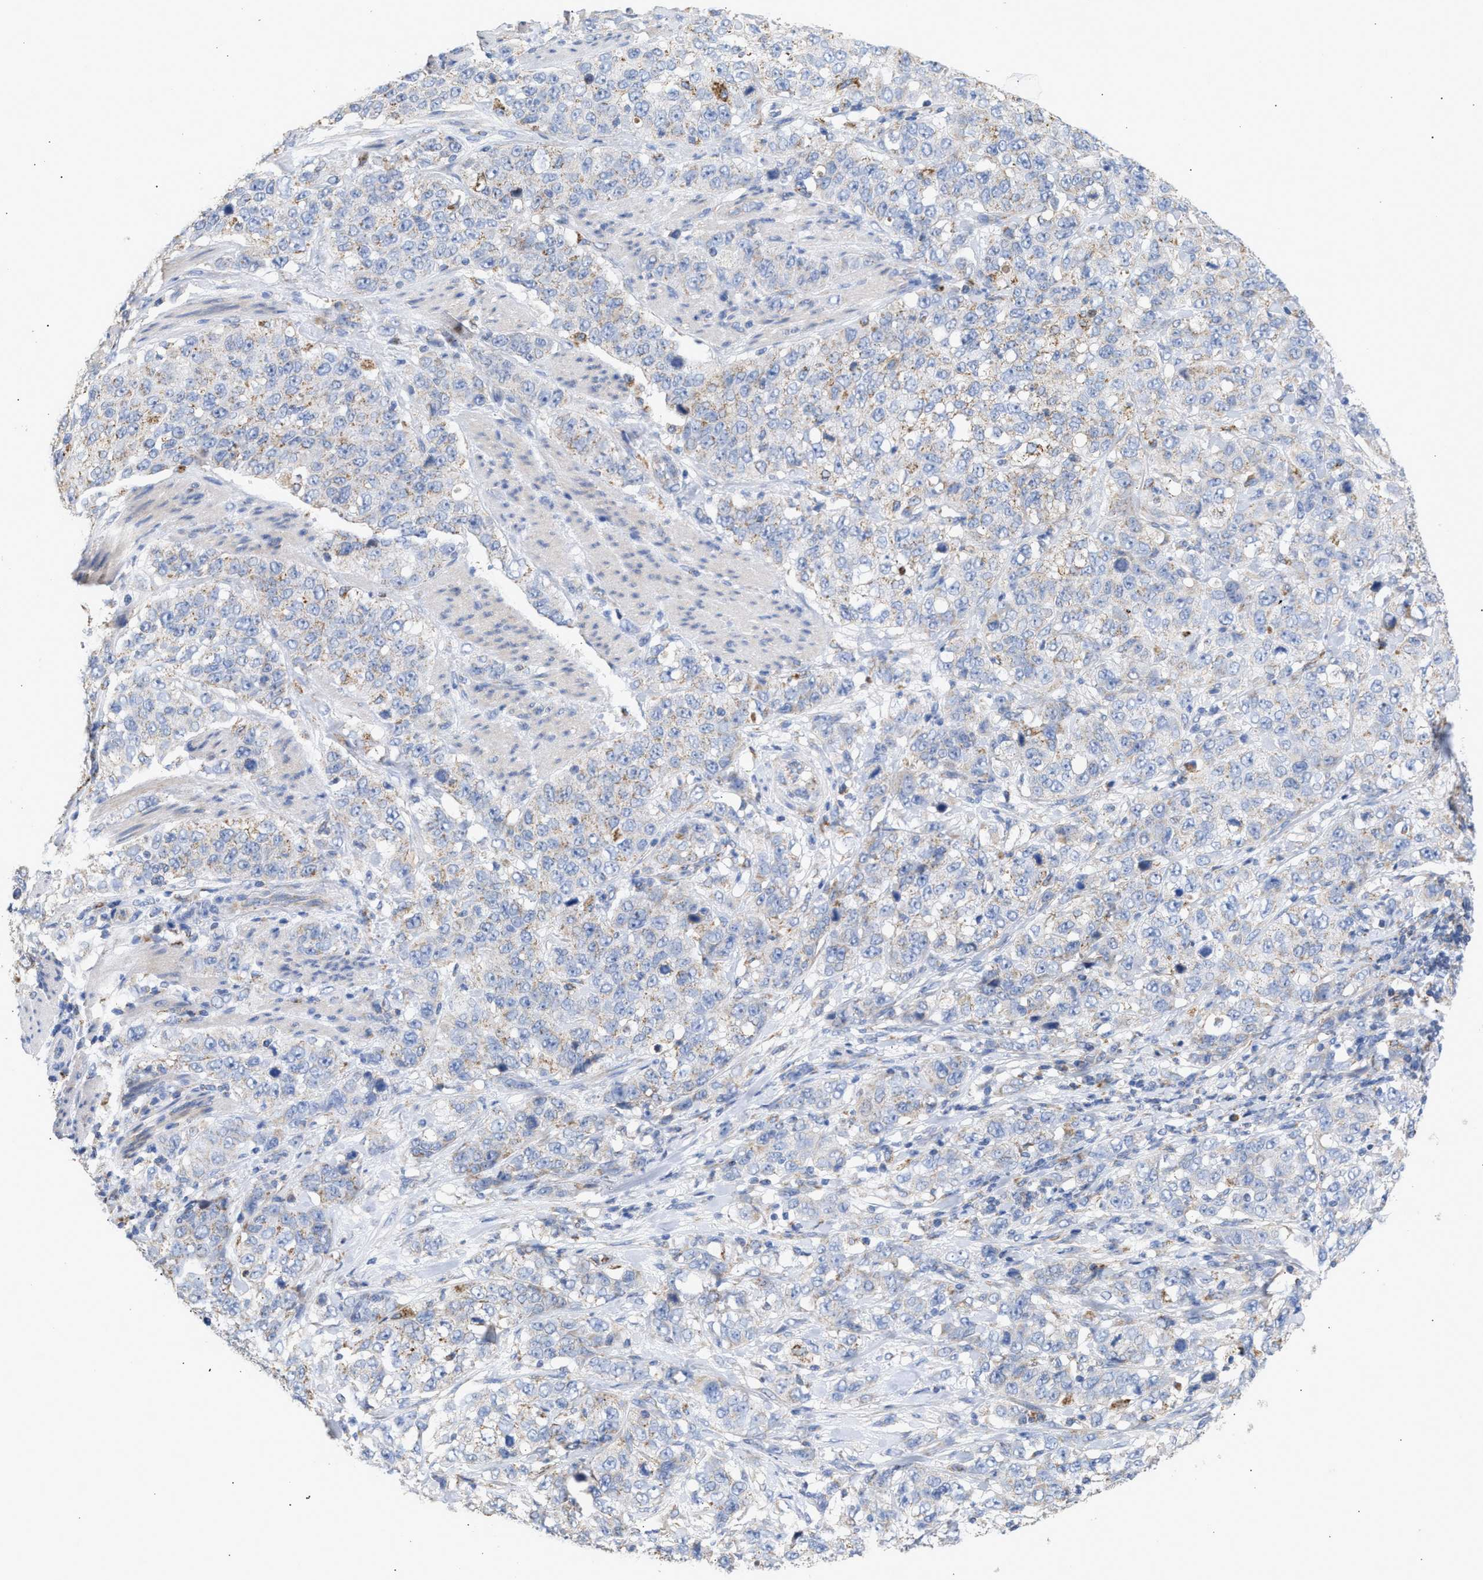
{"staining": {"intensity": "weak", "quantity": "<25%", "location": "cytoplasmic/membranous"}, "tissue": "stomach cancer", "cell_type": "Tumor cells", "image_type": "cancer", "snomed": [{"axis": "morphology", "description": "Adenocarcinoma, NOS"}, {"axis": "topography", "description": "Stomach"}], "caption": "Stomach cancer (adenocarcinoma) stained for a protein using immunohistochemistry (IHC) exhibits no expression tumor cells.", "gene": "ACOT13", "patient": {"sex": "male", "age": 48}}